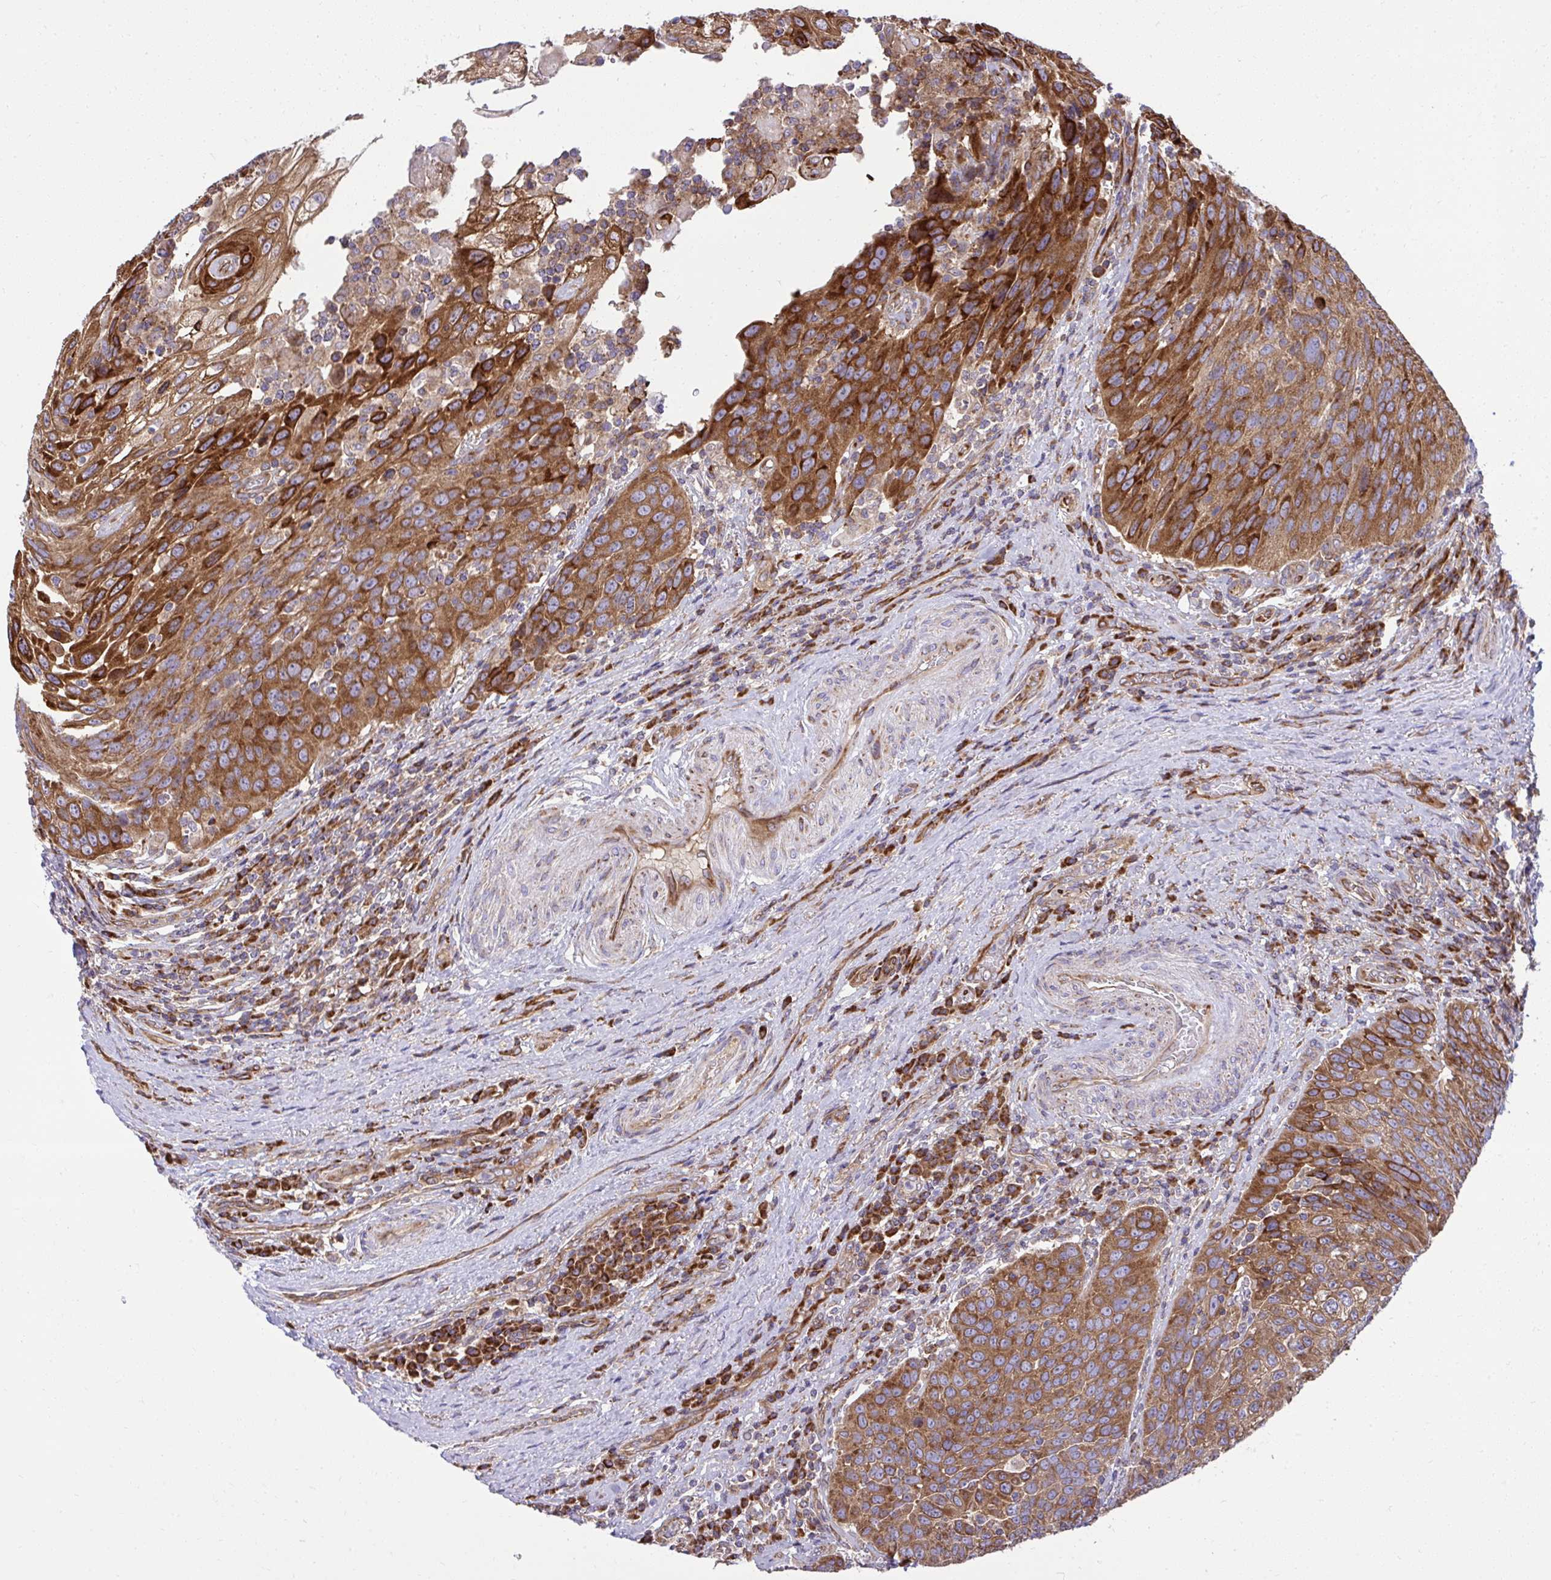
{"staining": {"intensity": "strong", "quantity": ">75%", "location": "cytoplasmic/membranous"}, "tissue": "urothelial cancer", "cell_type": "Tumor cells", "image_type": "cancer", "snomed": [{"axis": "morphology", "description": "Urothelial carcinoma, High grade"}, {"axis": "topography", "description": "Urinary bladder"}], "caption": "There is high levels of strong cytoplasmic/membranous staining in tumor cells of urothelial carcinoma (high-grade), as demonstrated by immunohistochemical staining (brown color).", "gene": "NMNAT3", "patient": {"sex": "female", "age": 70}}